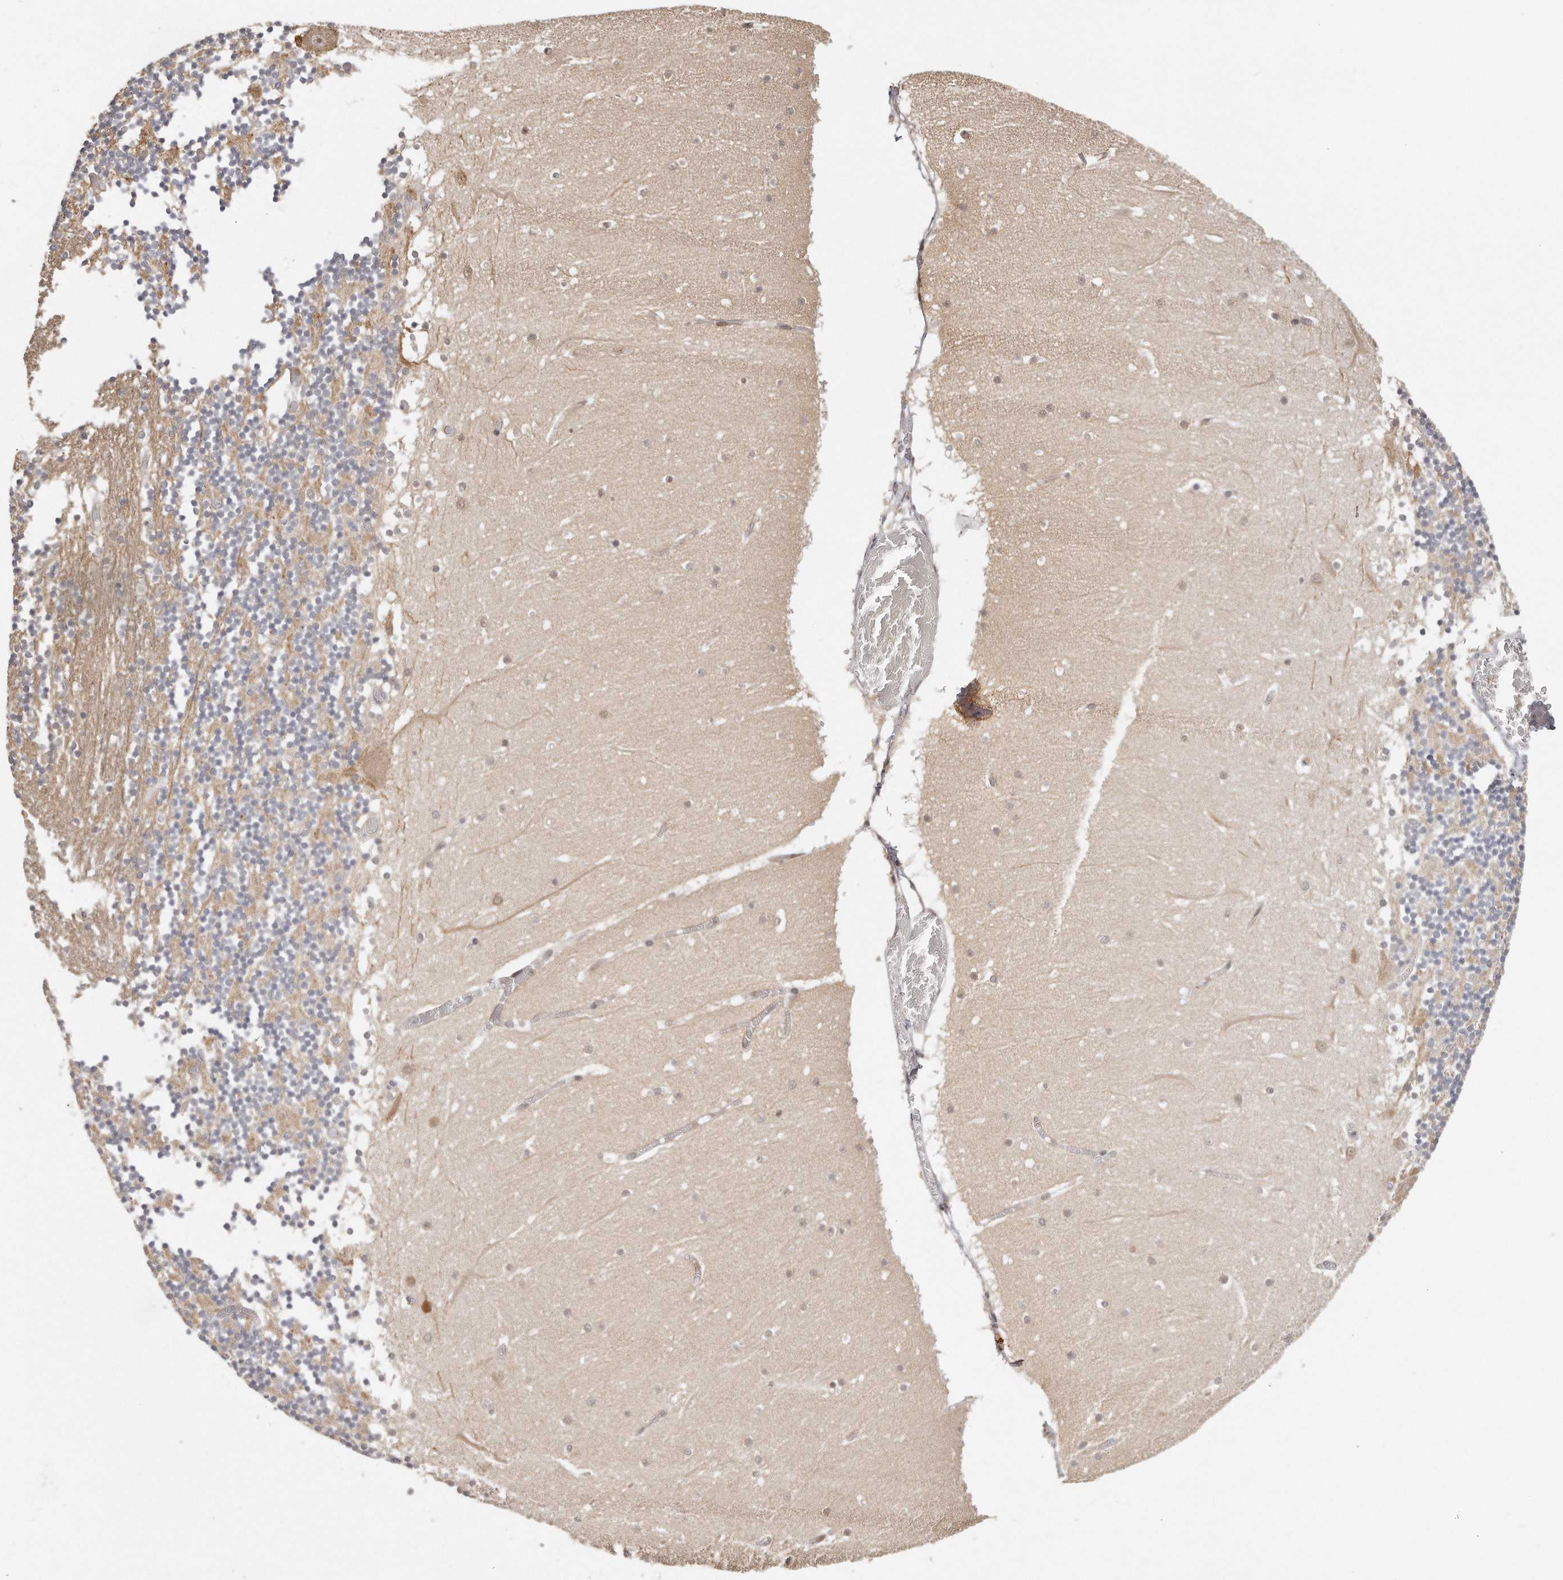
{"staining": {"intensity": "moderate", "quantity": "25%-75%", "location": "cytoplasmic/membranous"}, "tissue": "cerebellum", "cell_type": "Cells in granular layer", "image_type": "normal", "snomed": [{"axis": "morphology", "description": "Normal tissue, NOS"}, {"axis": "topography", "description": "Cerebellum"}], "caption": "A photomicrograph of human cerebellum stained for a protein exhibits moderate cytoplasmic/membranous brown staining in cells in granular layer. Nuclei are stained in blue.", "gene": "TTLL4", "patient": {"sex": "female", "age": 28}}